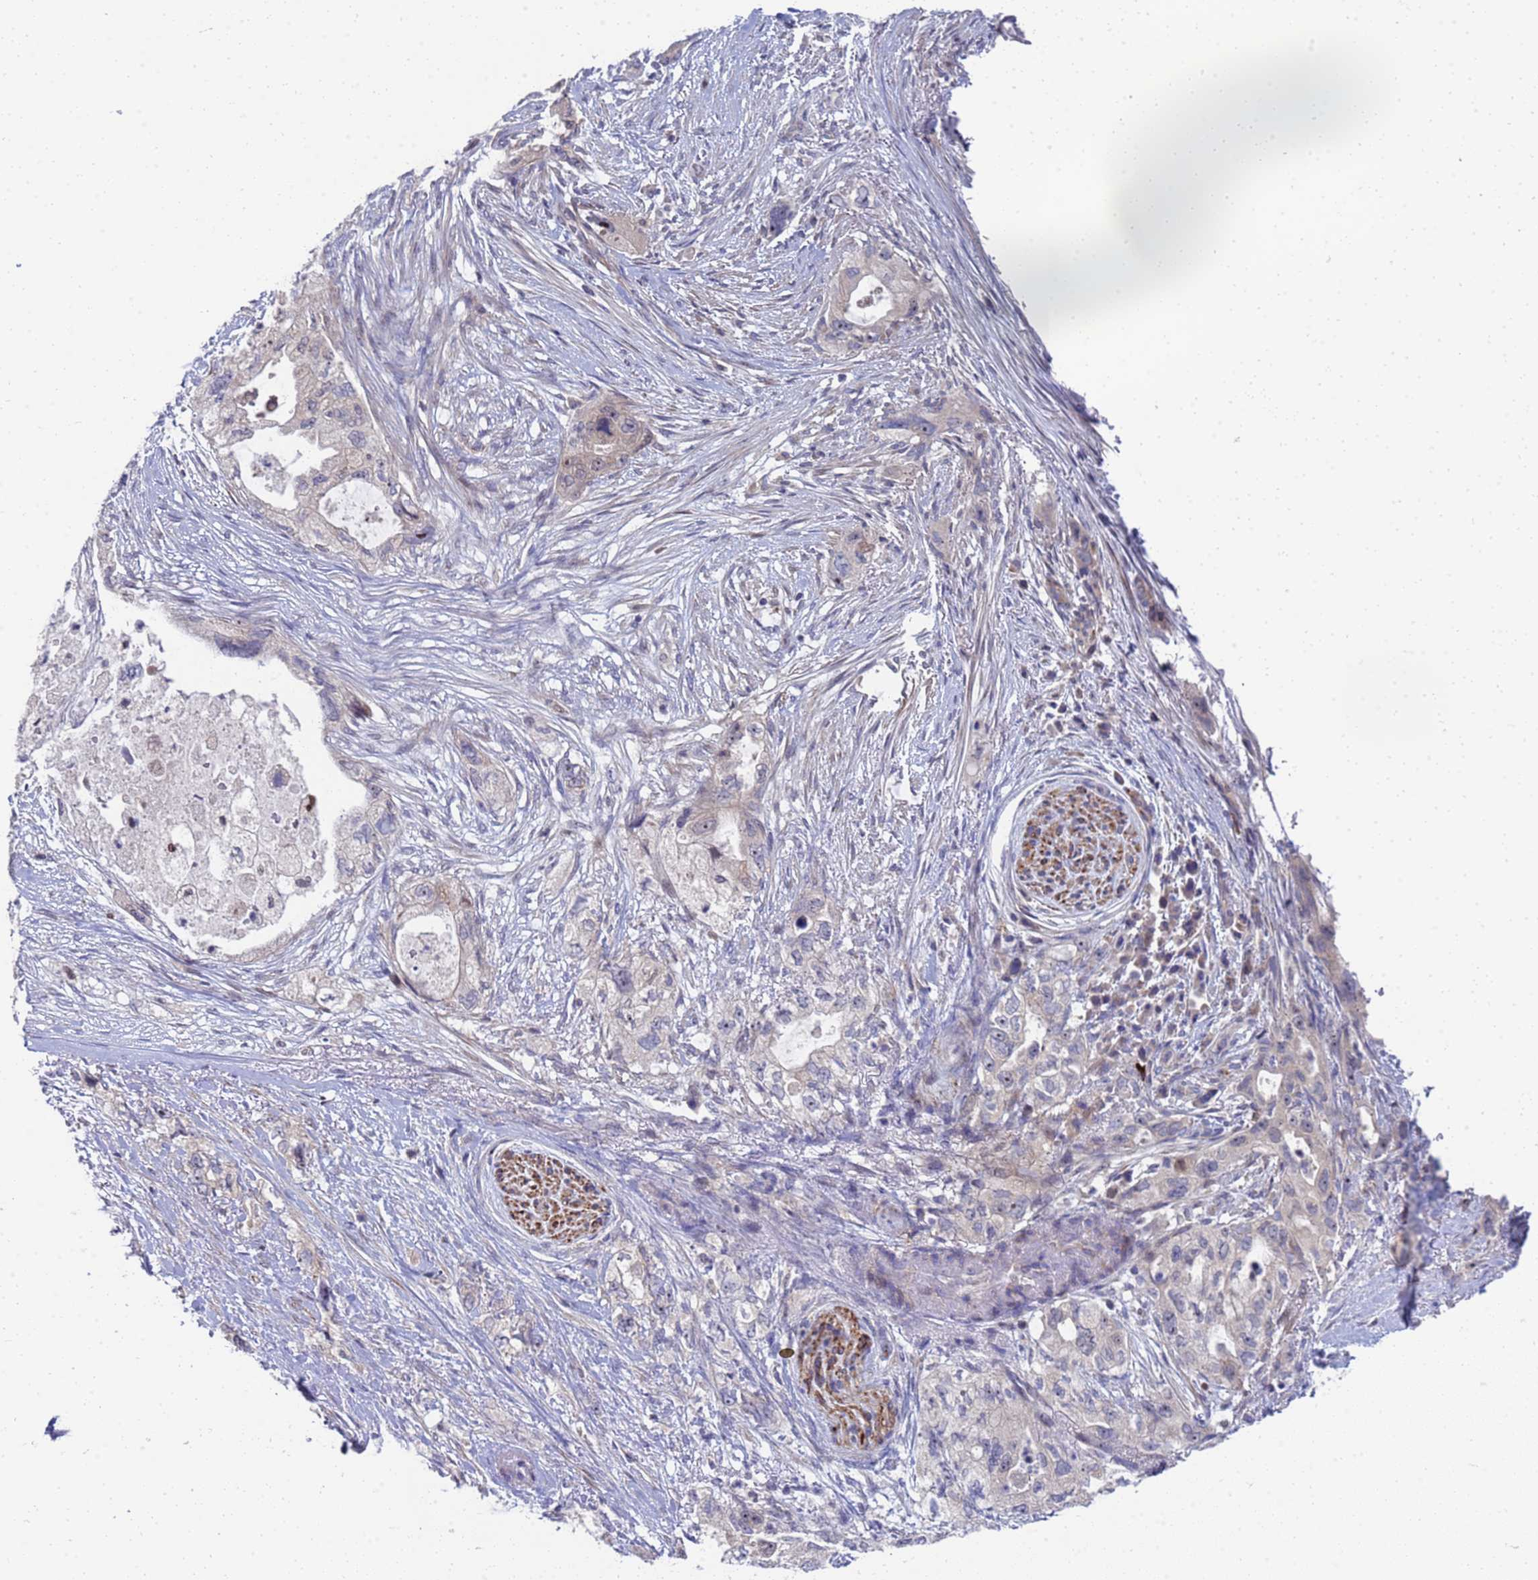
{"staining": {"intensity": "weak", "quantity": "<25%", "location": "cytoplasmic/membranous"}, "tissue": "pancreatic cancer", "cell_type": "Tumor cells", "image_type": "cancer", "snomed": [{"axis": "morphology", "description": "Adenocarcinoma, NOS"}, {"axis": "topography", "description": "Pancreas"}], "caption": "Tumor cells are negative for brown protein staining in pancreatic cancer. Brightfield microscopy of immunohistochemistry (IHC) stained with DAB (brown) and hematoxylin (blue), captured at high magnification.", "gene": "ENOSF1", "patient": {"sex": "female", "age": 73}}